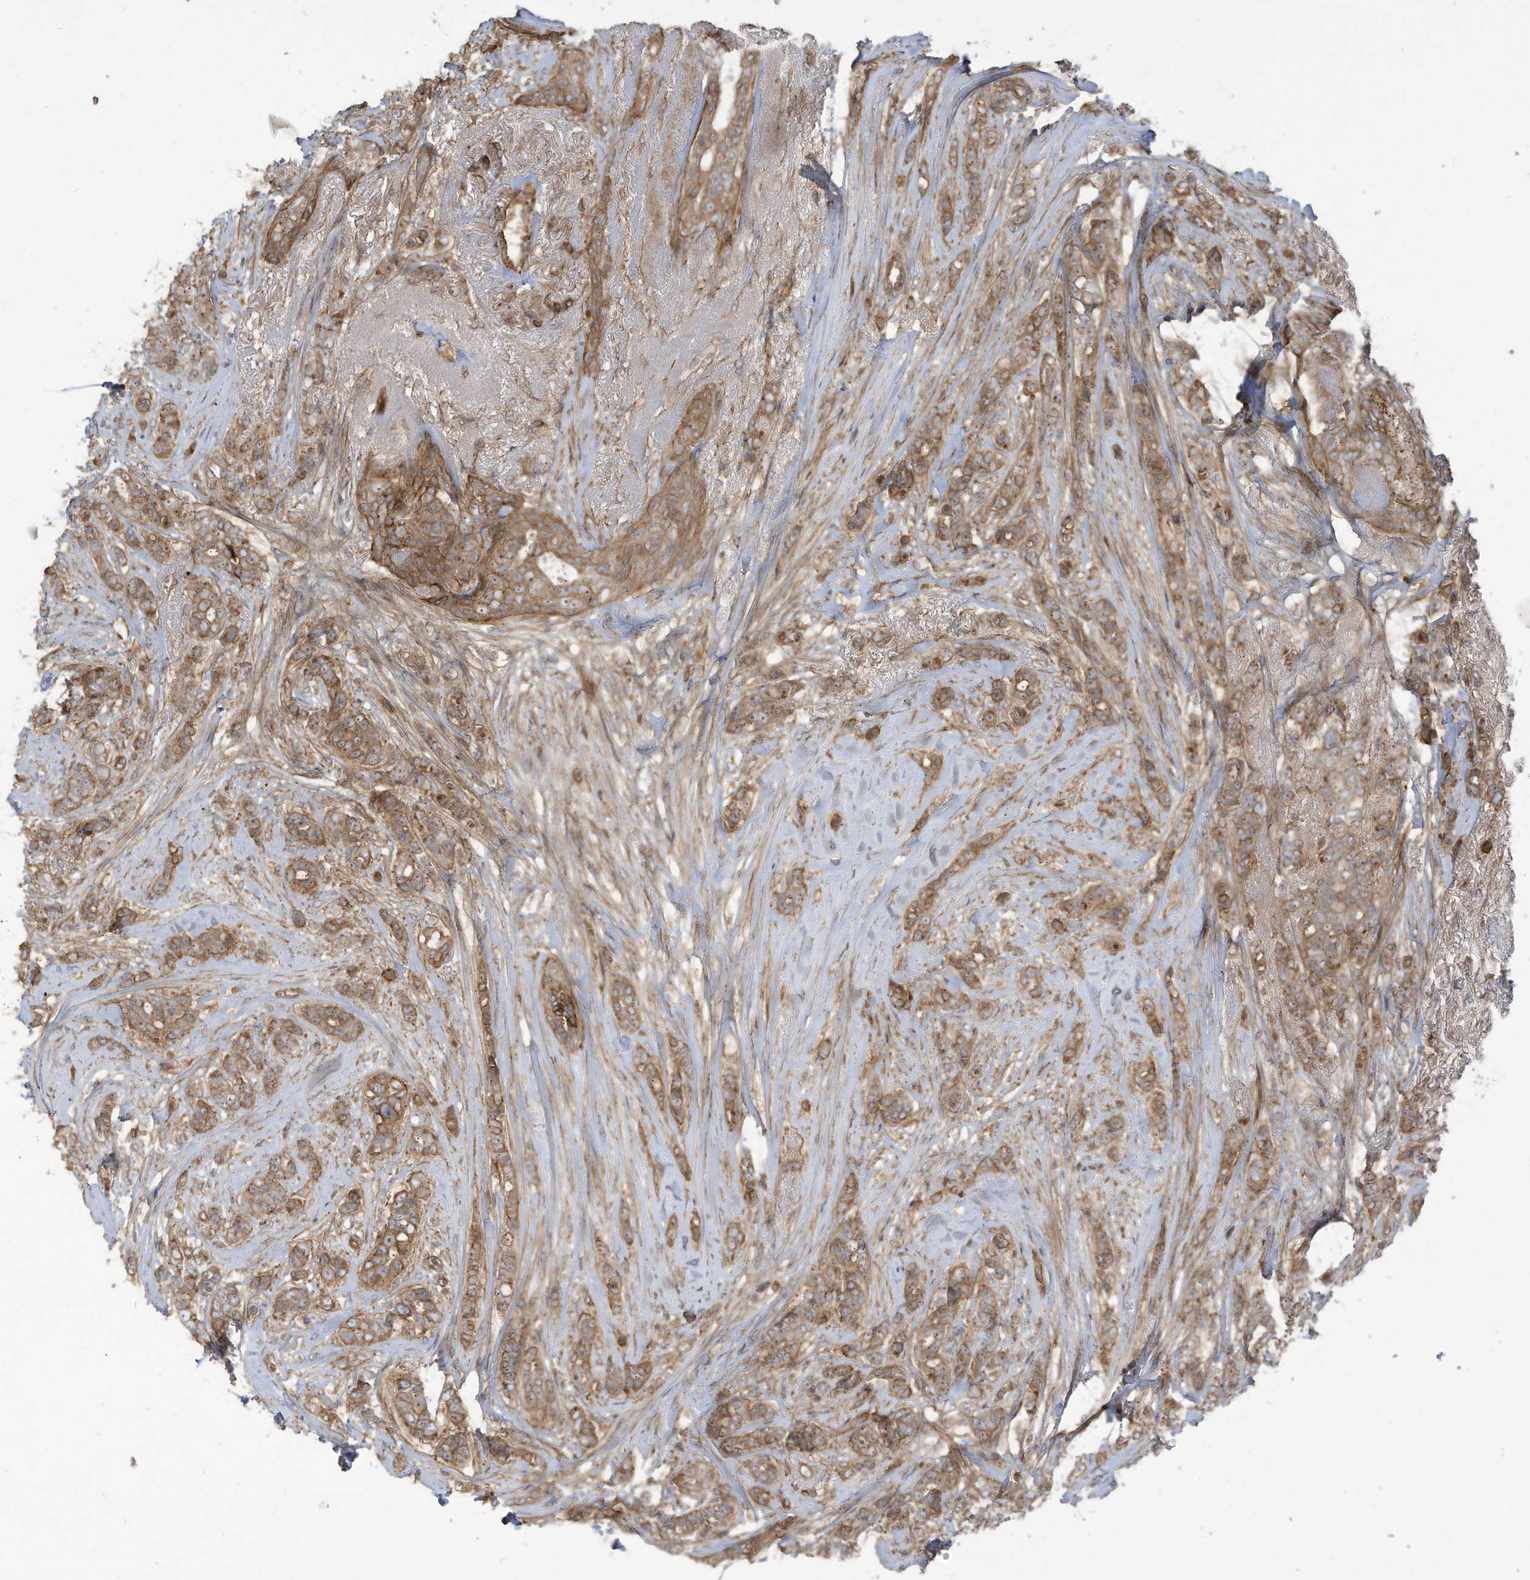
{"staining": {"intensity": "moderate", "quantity": ">75%", "location": "cytoplasmic/membranous"}, "tissue": "breast cancer", "cell_type": "Tumor cells", "image_type": "cancer", "snomed": [{"axis": "morphology", "description": "Lobular carcinoma"}, {"axis": "topography", "description": "Breast"}], "caption": "Immunohistochemical staining of human lobular carcinoma (breast) demonstrates medium levels of moderate cytoplasmic/membranous expression in approximately >75% of tumor cells.", "gene": "ENTR1", "patient": {"sex": "female", "age": 51}}